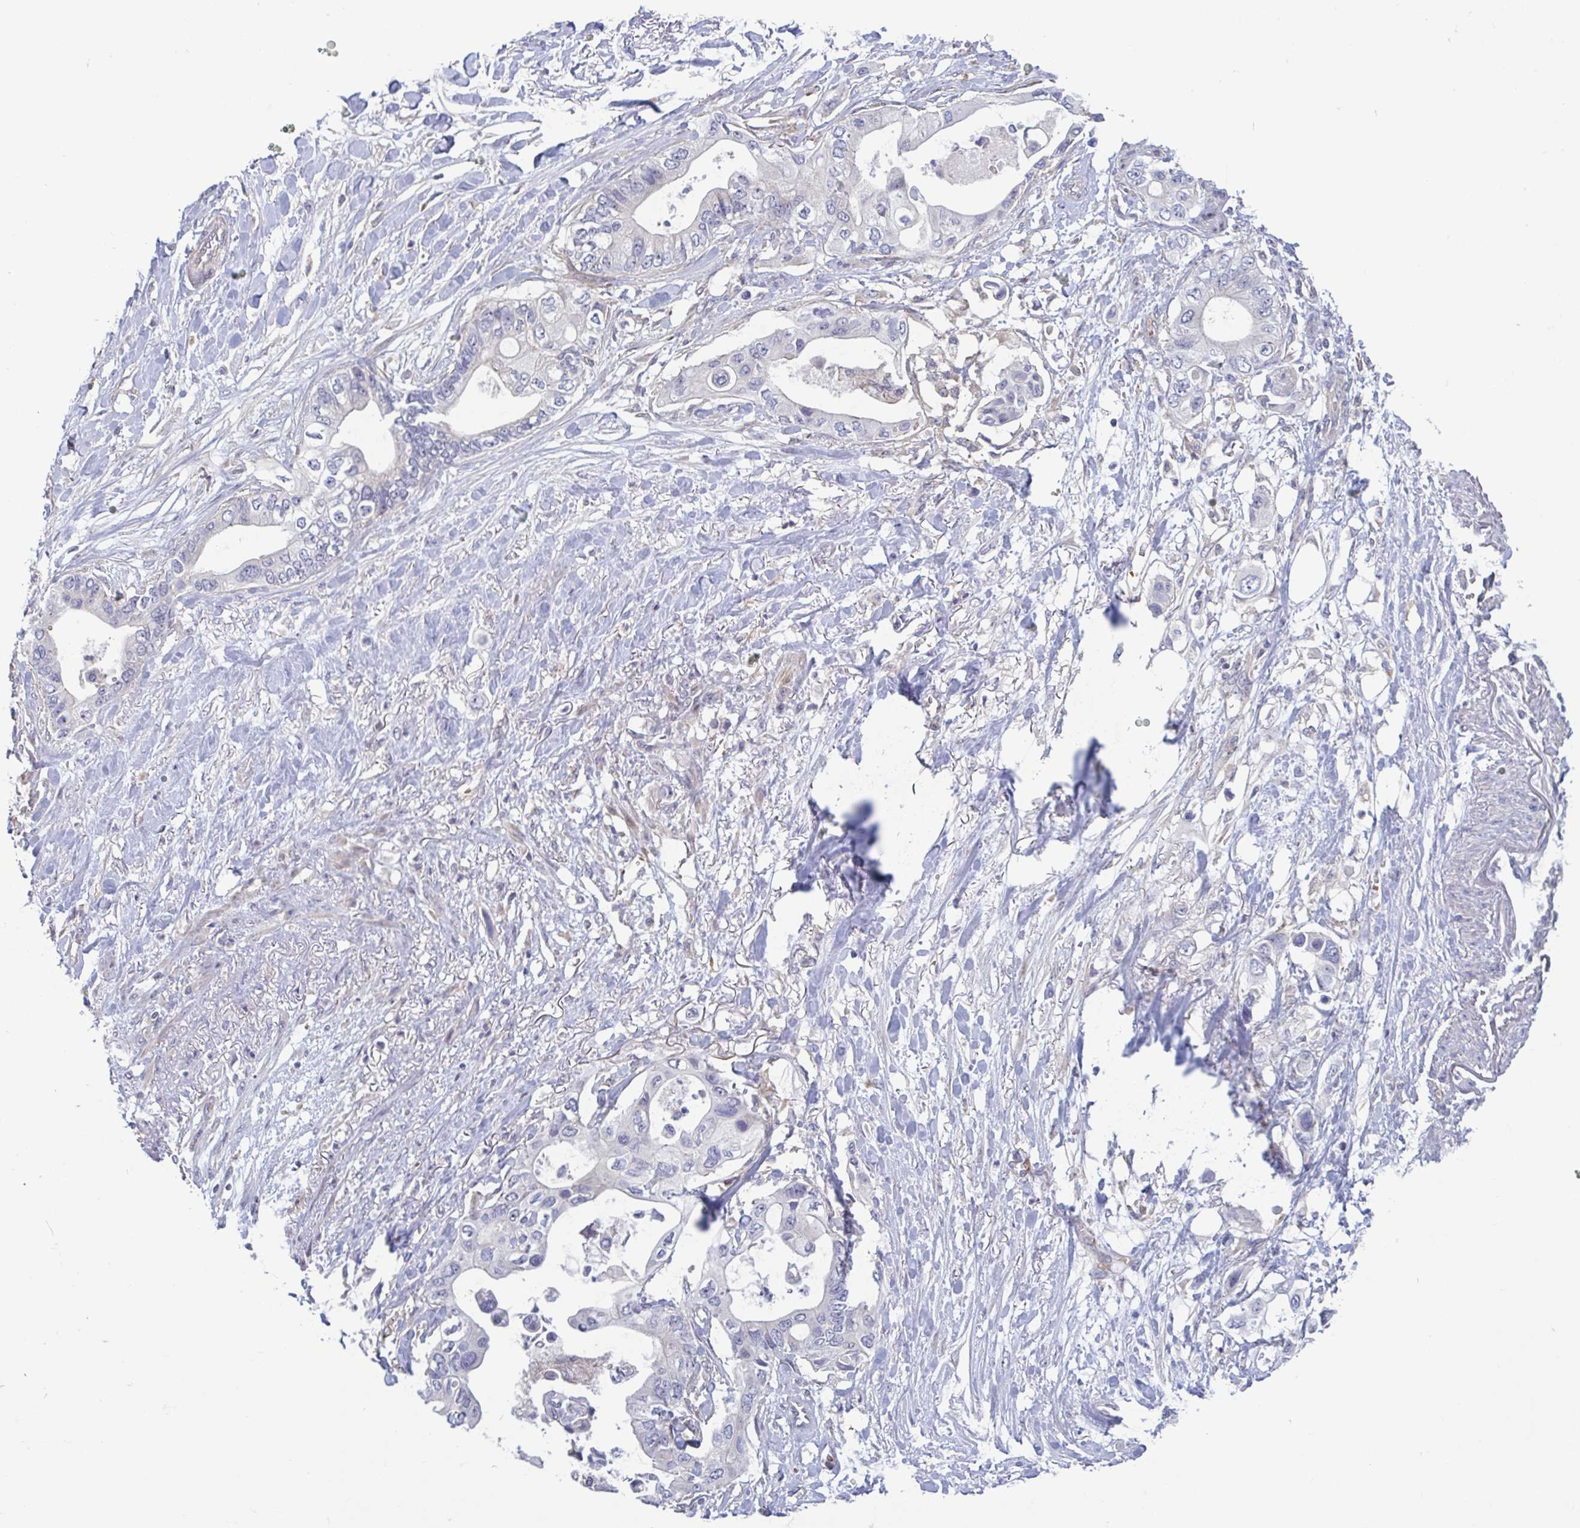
{"staining": {"intensity": "negative", "quantity": "none", "location": "none"}, "tissue": "pancreatic cancer", "cell_type": "Tumor cells", "image_type": "cancer", "snomed": [{"axis": "morphology", "description": "Adenocarcinoma, NOS"}, {"axis": "topography", "description": "Pancreas"}], "caption": "IHC photomicrograph of neoplastic tissue: human pancreatic cancer stained with DAB (3,3'-diaminobenzidine) demonstrates no significant protein positivity in tumor cells.", "gene": "LRRC38", "patient": {"sex": "female", "age": 63}}